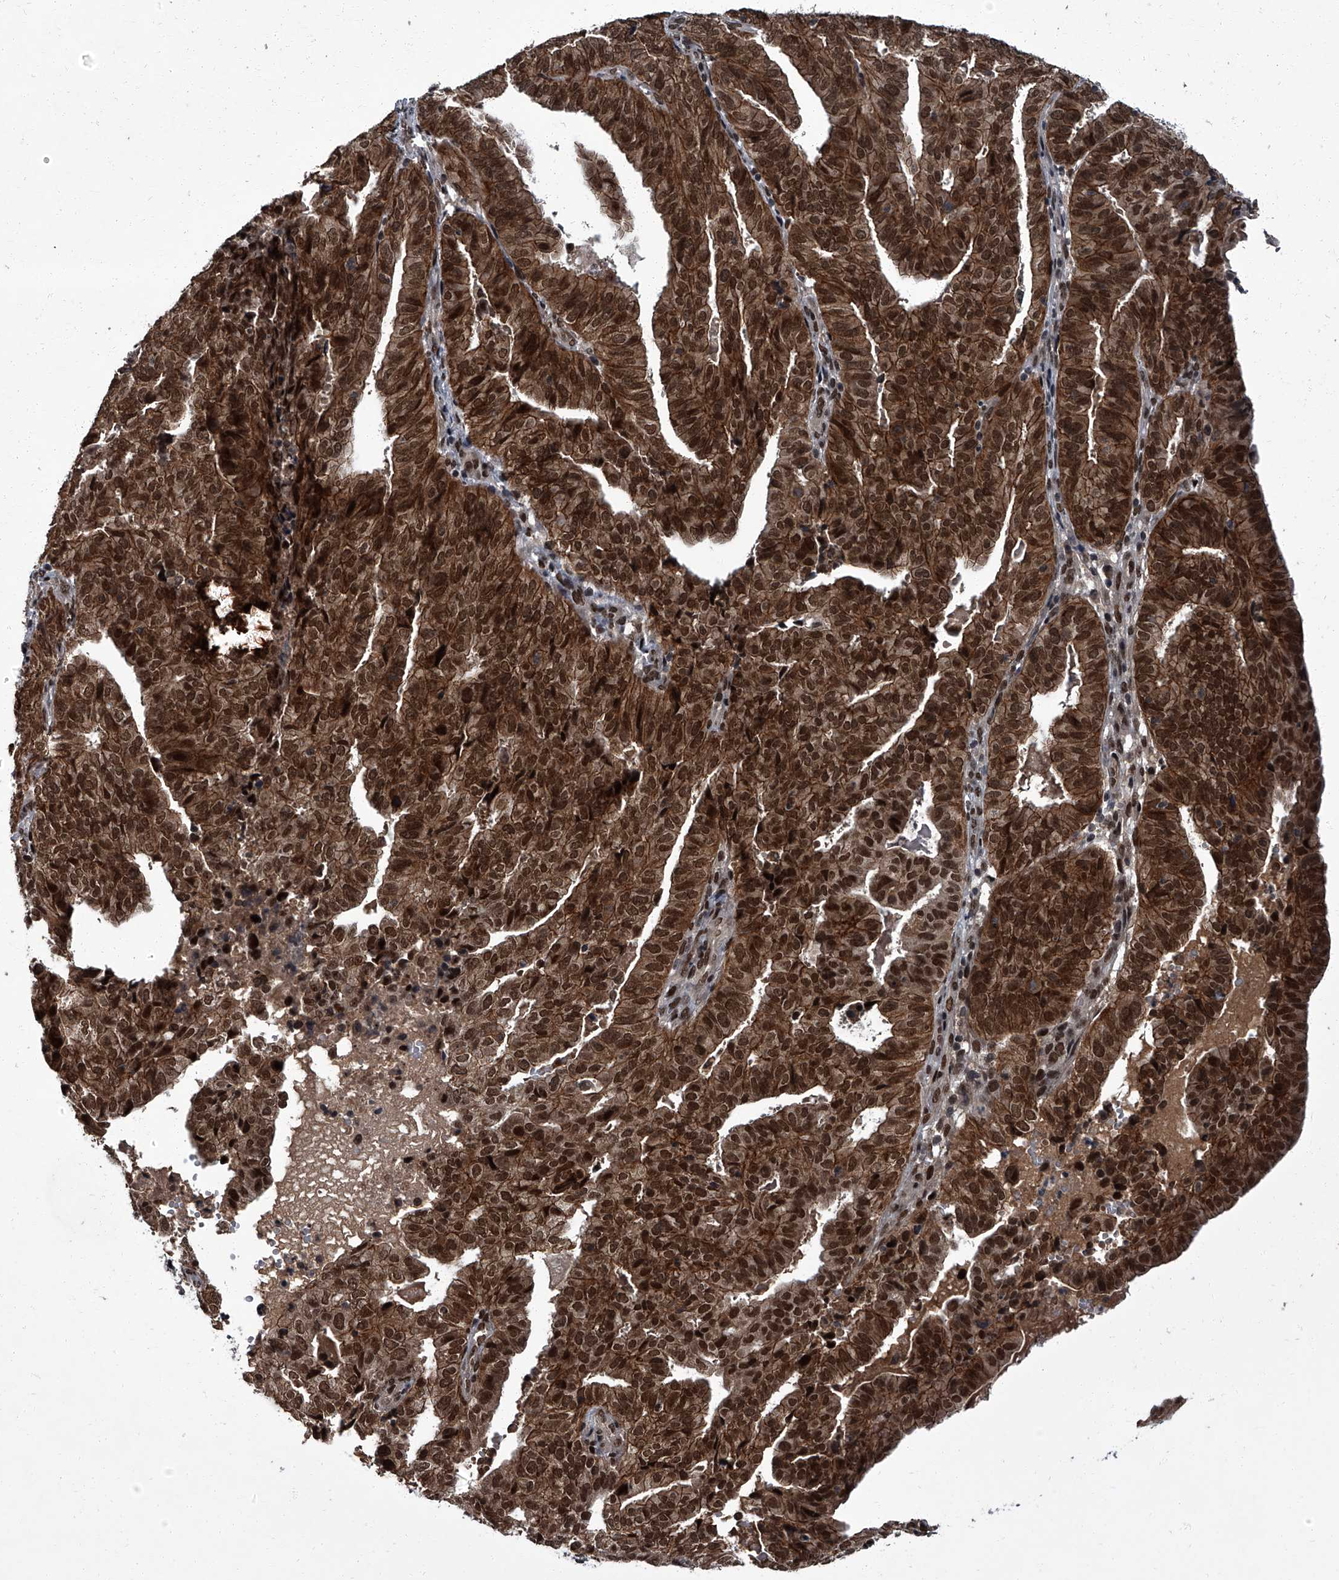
{"staining": {"intensity": "strong", "quantity": ">75%", "location": "cytoplasmic/membranous,nuclear"}, "tissue": "endometrial cancer", "cell_type": "Tumor cells", "image_type": "cancer", "snomed": [{"axis": "morphology", "description": "Adenocarcinoma, NOS"}, {"axis": "topography", "description": "Uterus"}], "caption": "High-power microscopy captured an IHC histopathology image of endometrial cancer (adenocarcinoma), revealing strong cytoplasmic/membranous and nuclear expression in approximately >75% of tumor cells.", "gene": "ZNF518B", "patient": {"sex": "female", "age": 77}}